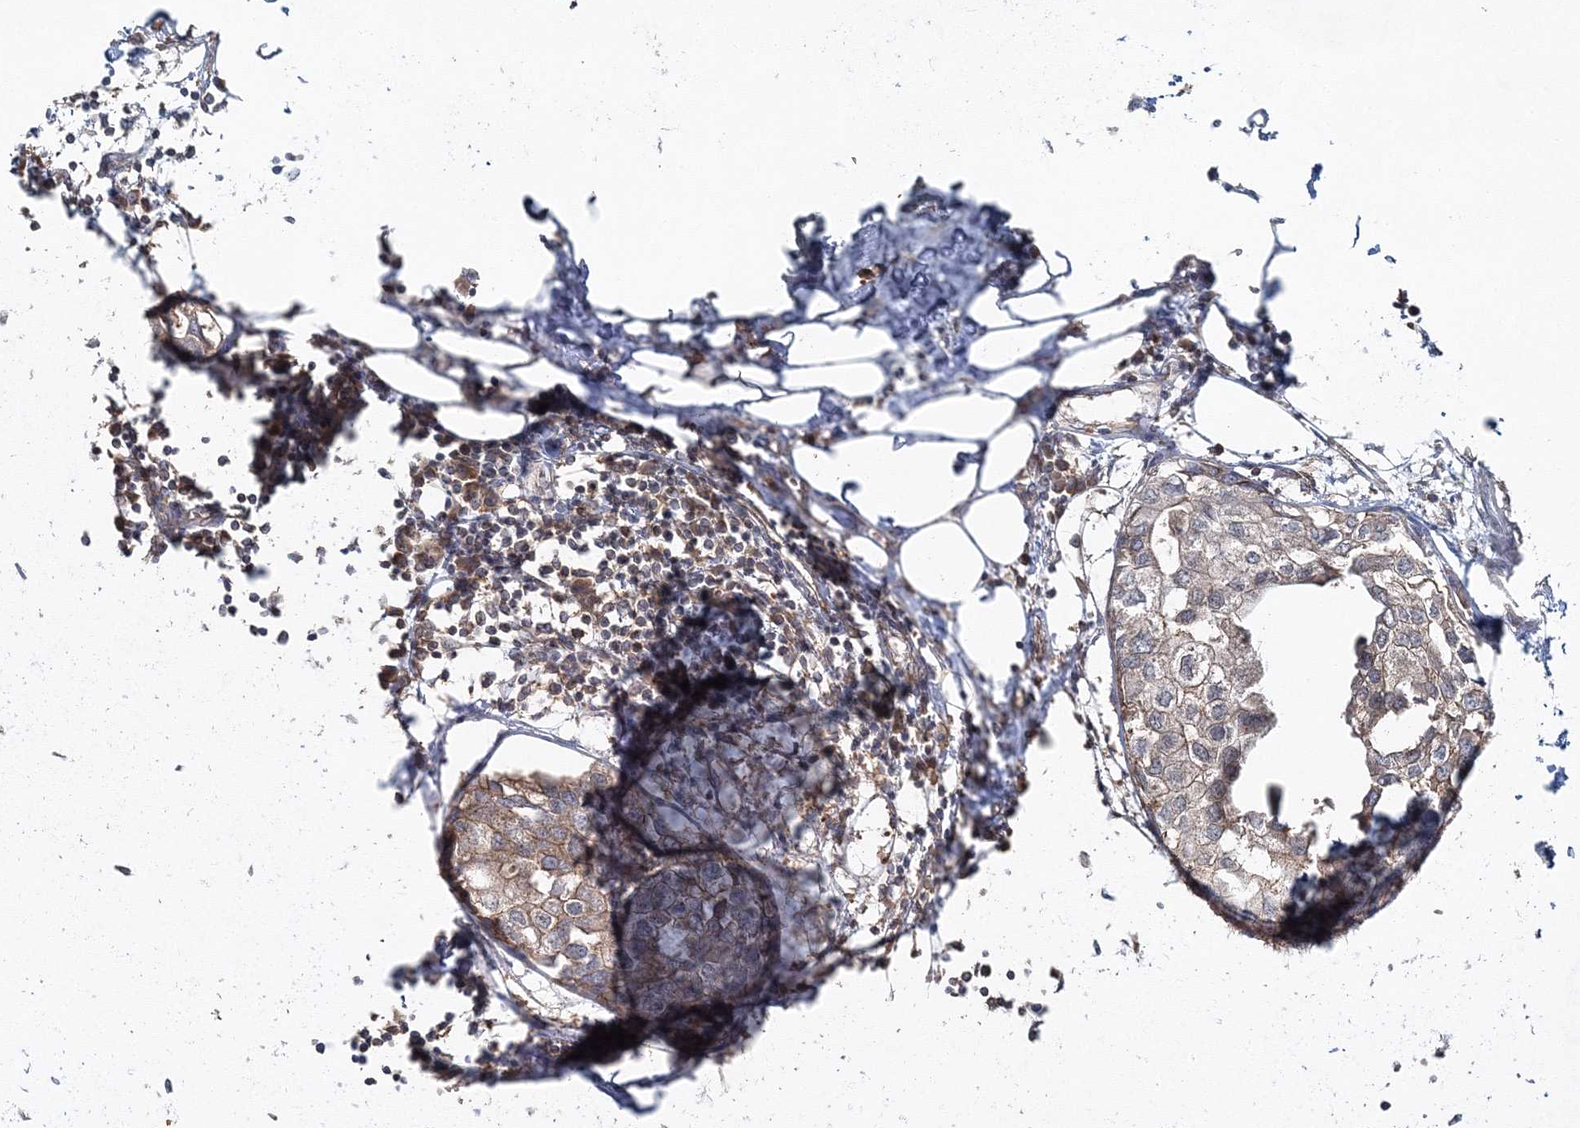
{"staining": {"intensity": "weak", "quantity": ">75%", "location": "cytoplasmic/membranous"}, "tissue": "urothelial cancer", "cell_type": "Tumor cells", "image_type": "cancer", "snomed": [{"axis": "morphology", "description": "Urothelial carcinoma, High grade"}, {"axis": "topography", "description": "Urinary bladder"}], "caption": "Immunohistochemical staining of human urothelial cancer exhibits weak cytoplasmic/membranous protein staining in approximately >75% of tumor cells.", "gene": "PCBD2", "patient": {"sex": "male", "age": 64}}